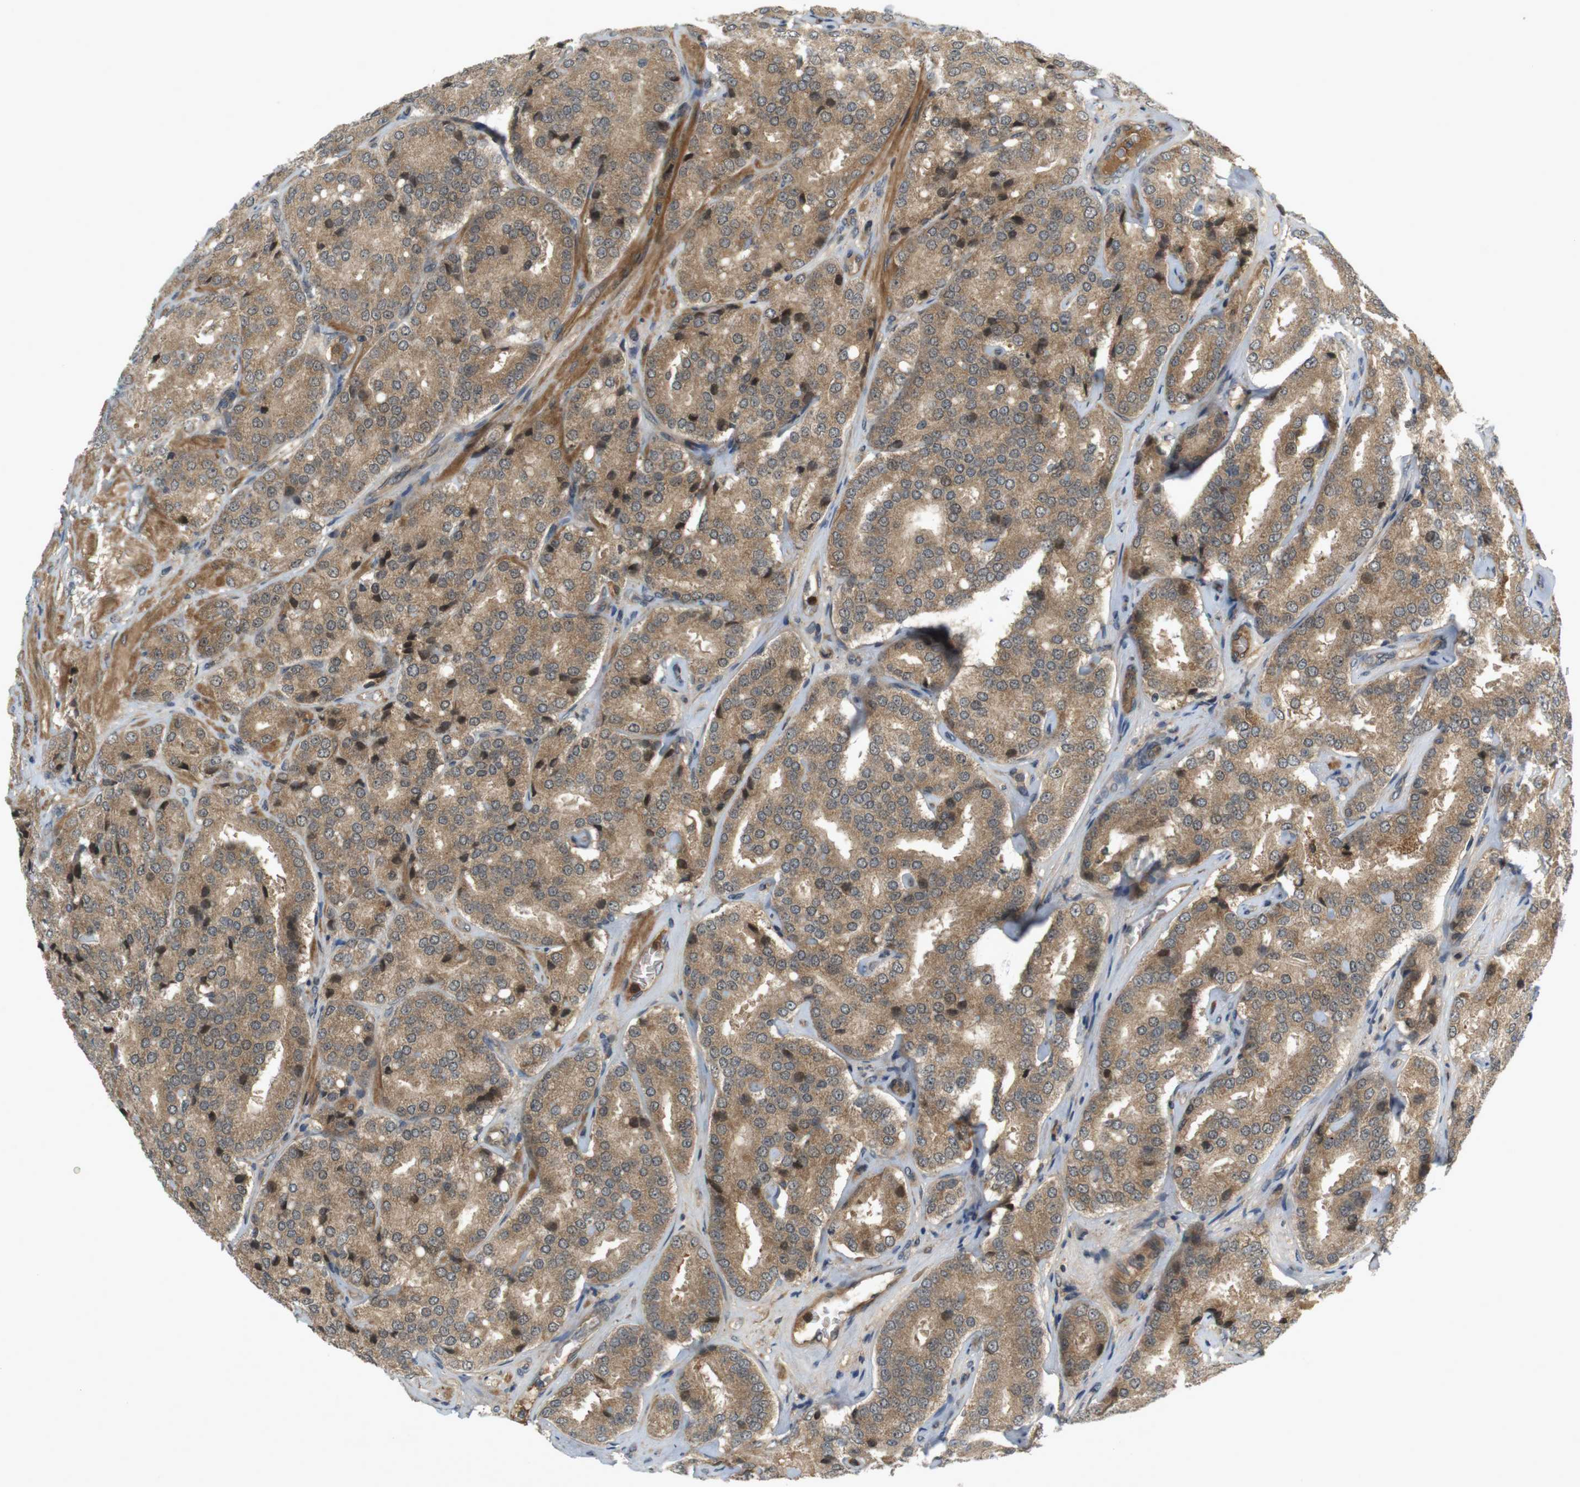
{"staining": {"intensity": "moderate", "quantity": ">75%", "location": "cytoplasmic/membranous"}, "tissue": "prostate cancer", "cell_type": "Tumor cells", "image_type": "cancer", "snomed": [{"axis": "morphology", "description": "Adenocarcinoma, High grade"}, {"axis": "topography", "description": "Prostate"}], "caption": "Moderate cytoplasmic/membranous expression is appreciated in about >75% of tumor cells in prostate cancer (high-grade adenocarcinoma).", "gene": "NFKBIE", "patient": {"sex": "male", "age": 65}}